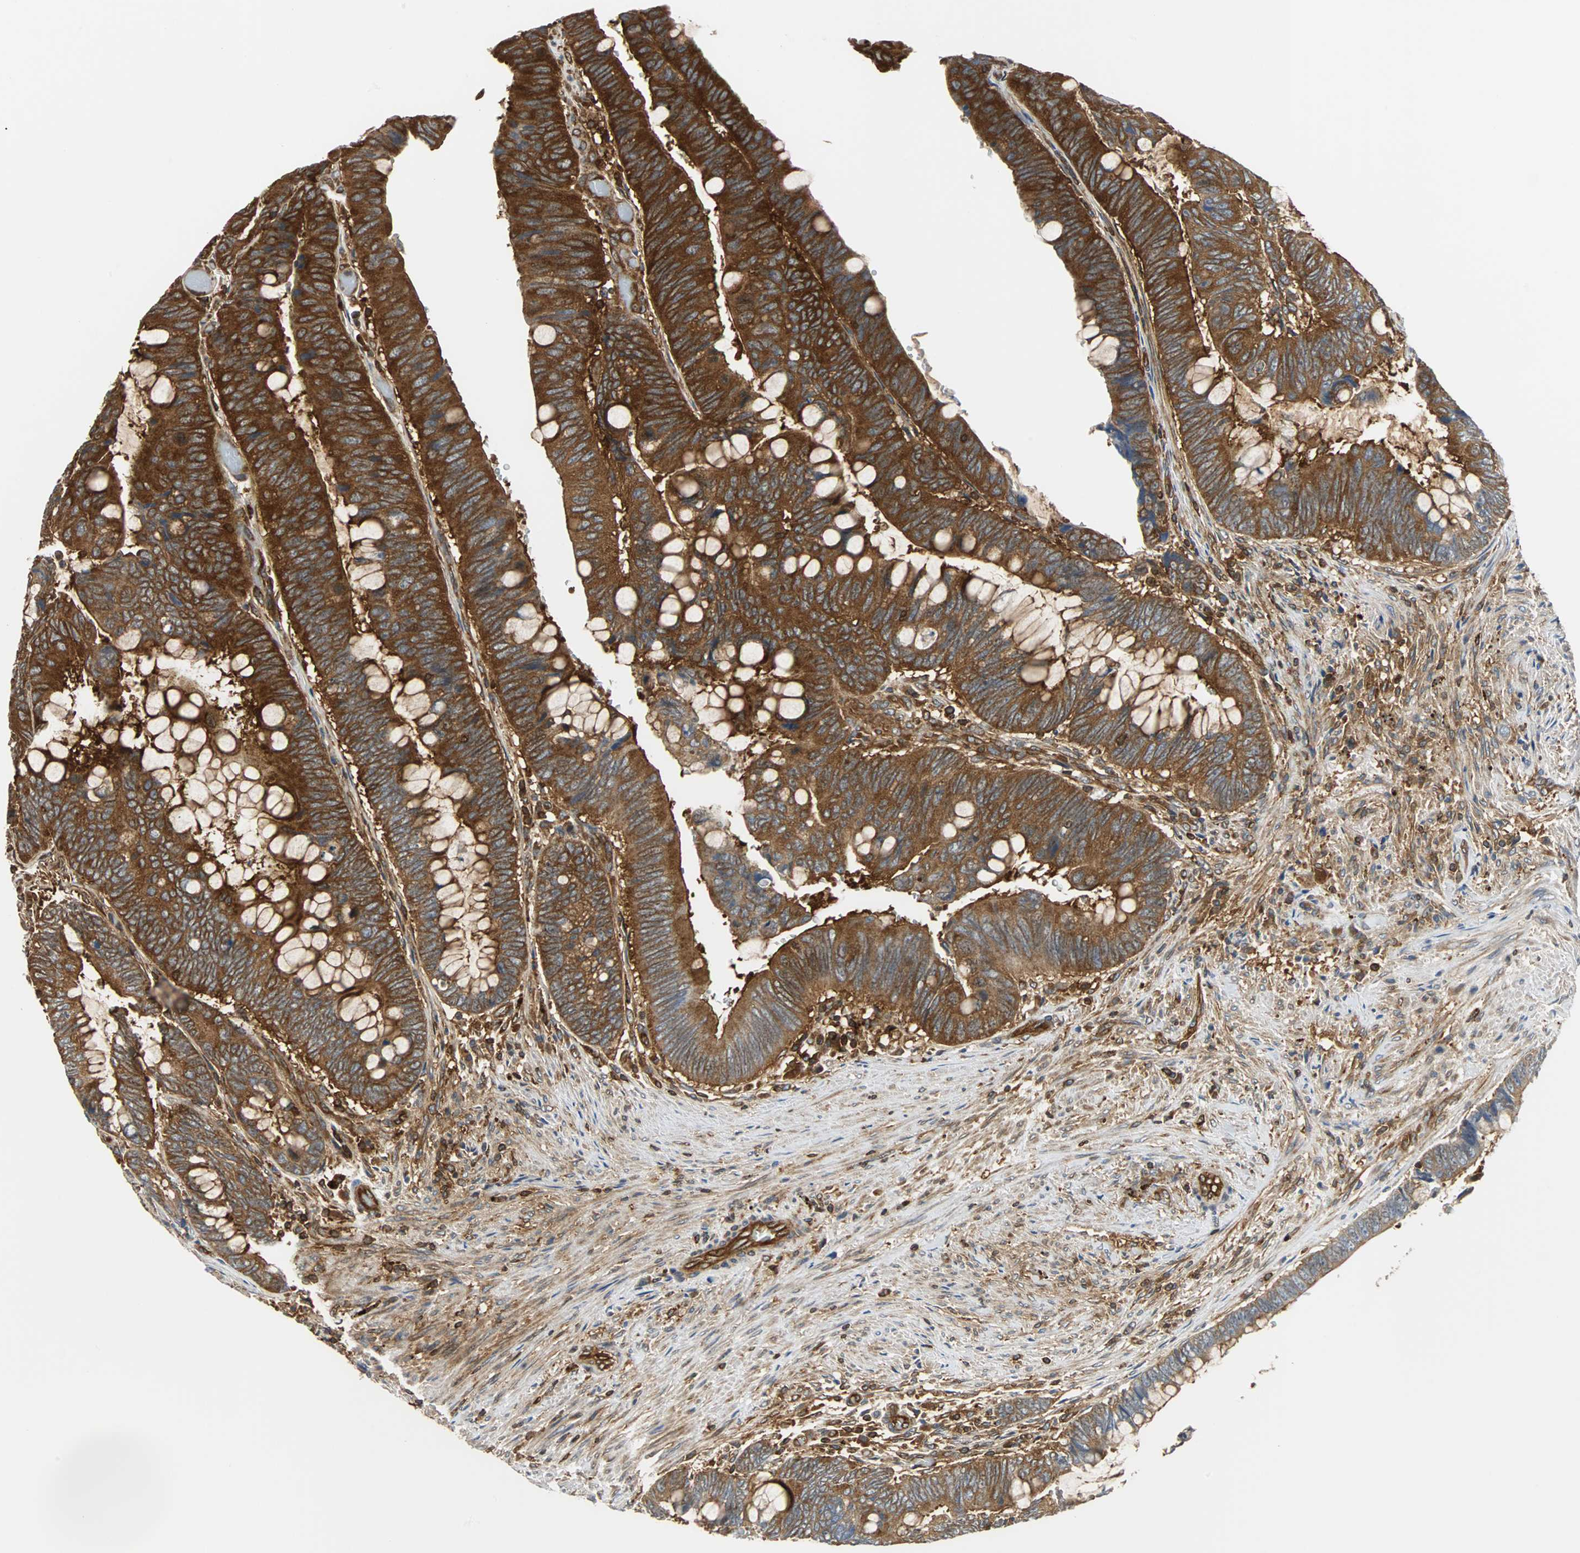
{"staining": {"intensity": "strong", "quantity": ">75%", "location": "cytoplasmic/membranous"}, "tissue": "colorectal cancer", "cell_type": "Tumor cells", "image_type": "cancer", "snomed": [{"axis": "morphology", "description": "Normal tissue, NOS"}, {"axis": "morphology", "description": "Adenocarcinoma, NOS"}, {"axis": "topography", "description": "Rectum"}], "caption": "Strong cytoplasmic/membranous positivity is seen in about >75% of tumor cells in colorectal adenocarcinoma.", "gene": "RELA", "patient": {"sex": "male", "age": 92}}